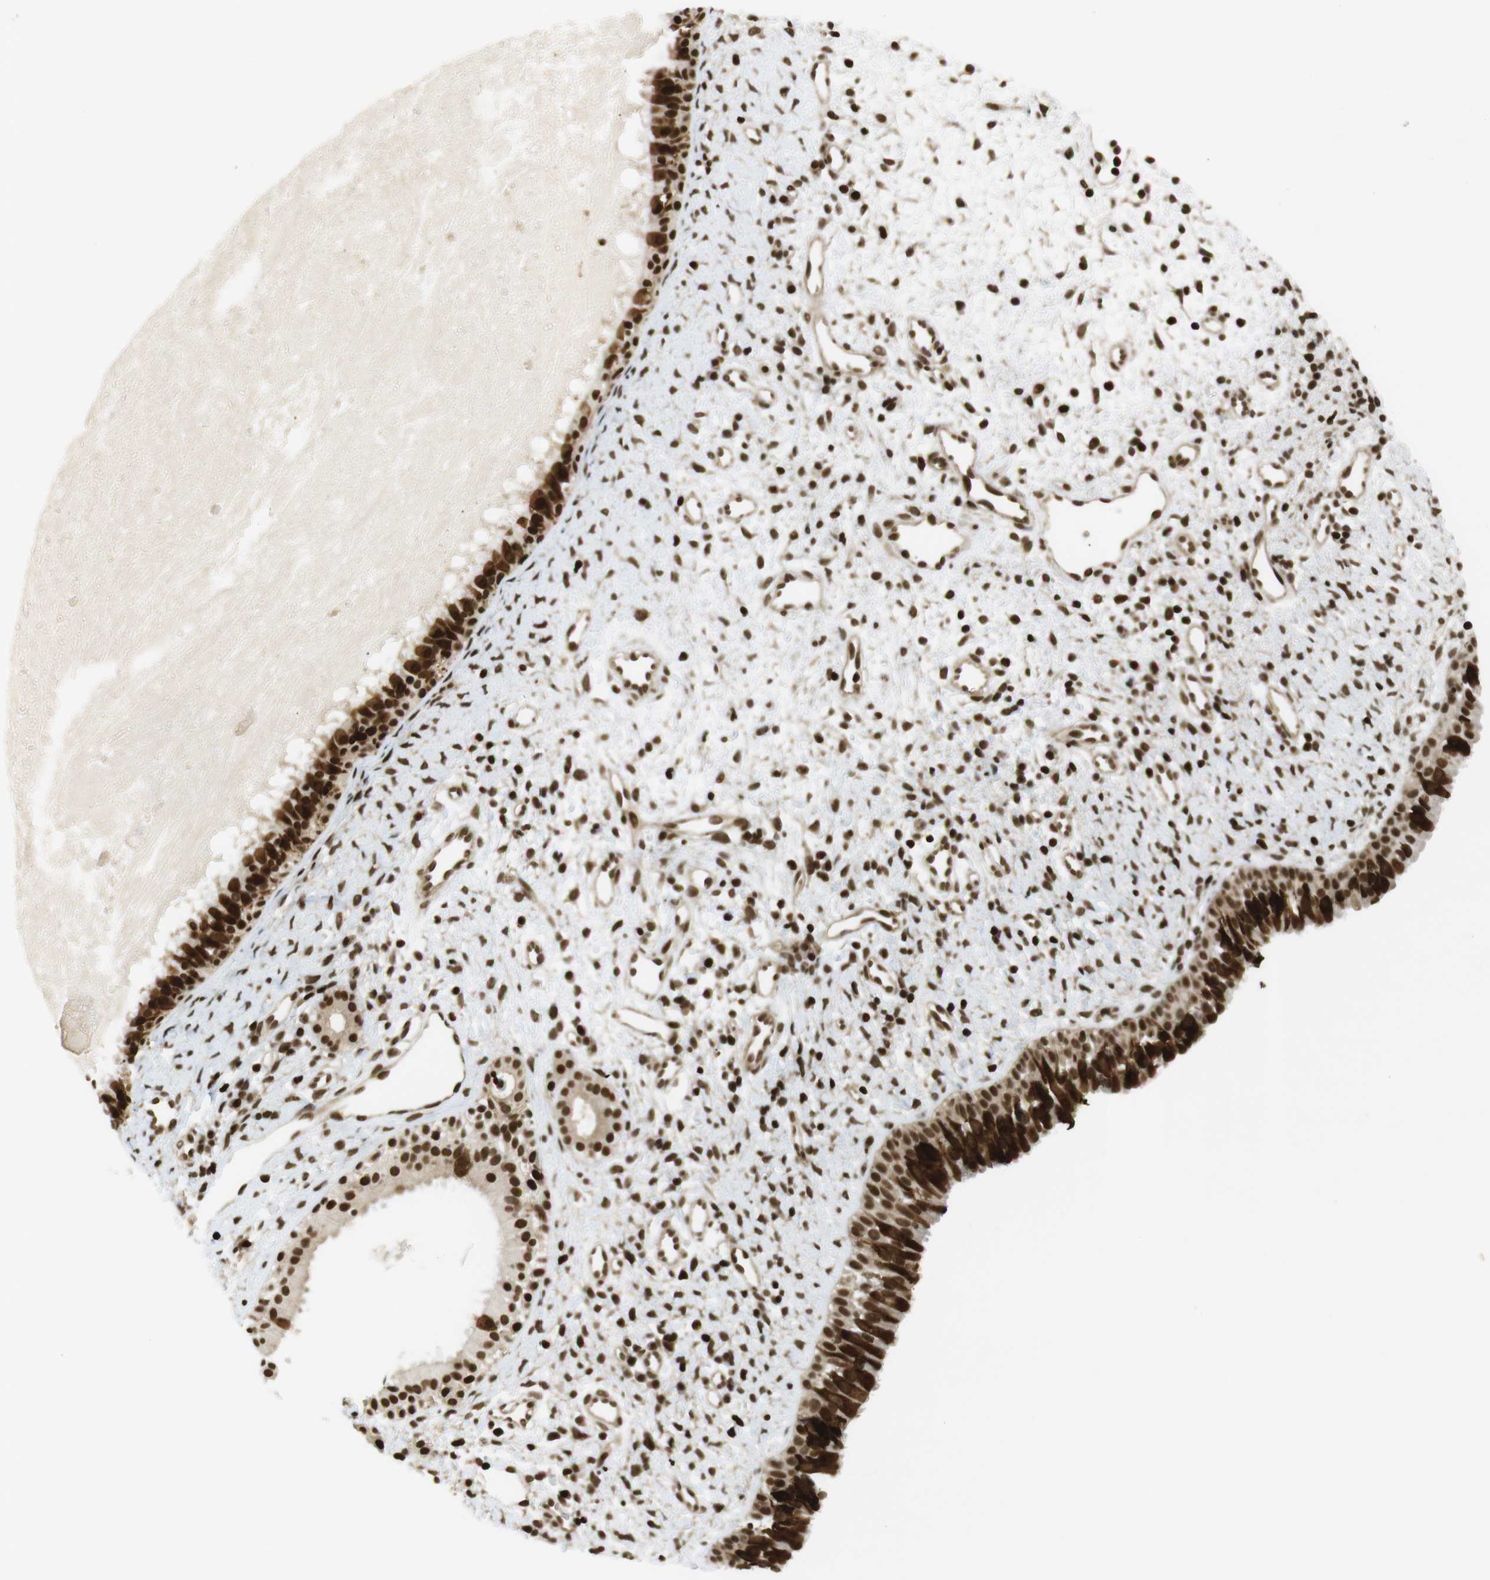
{"staining": {"intensity": "strong", "quantity": ">75%", "location": "cytoplasmic/membranous,nuclear"}, "tissue": "nasopharynx", "cell_type": "Respiratory epithelial cells", "image_type": "normal", "snomed": [{"axis": "morphology", "description": "Normal tissue, NOS"}, {"axis": "topography", "description": "Nasopharynx"}], "caption": "Protein positivity by immunohistochemistry (IHC) demonstrates strong cytoplasmic/membranous,nuclear staining in about >75% of respiratory epithelial cells in normal nasopharynx.", "gene": "RUVBL2", "patient": {"sex": "male", "age": 22}}